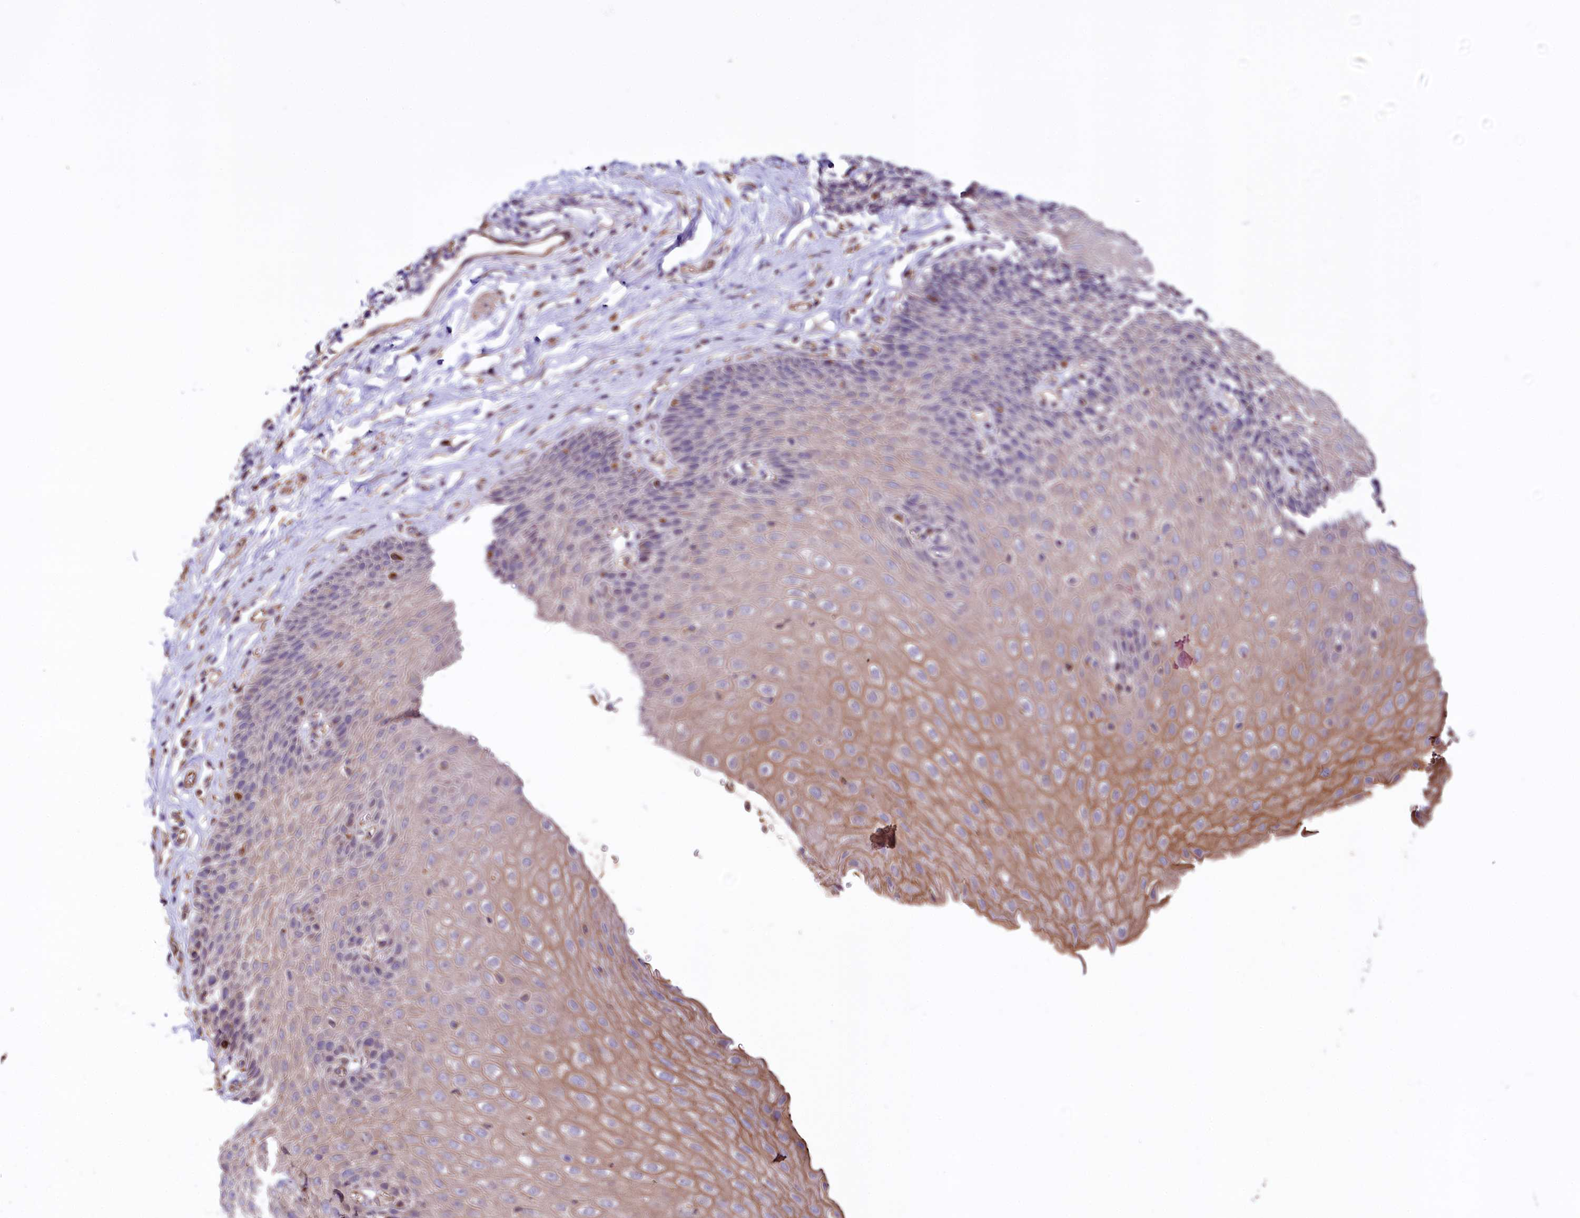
{"staining": {"intensity": "strong", "quantity": "<25%", "location": "cytoplasmic/membranous"}, "tissue": "esophagus", "cell_type": "Squamous epithelial cells", "image_type": "normal", "snomed": [{"axis": "morphology", "description": "Normal tissue, NOS"}, {"axis": "topography", "description": "Esophagus"}], "caption": "Unremarkable esophagus displays strong cytoplasmic/membranous staining in approximately <25% of squamous epithelial cells, visualized by immunohistochemistry. (DAB (3,3'-diaminobenzidine) IHC, brown staining for protein, blue staining for nuclei).", "gene": "TTC12", "patient": {"sex": "female", "age": 61}}